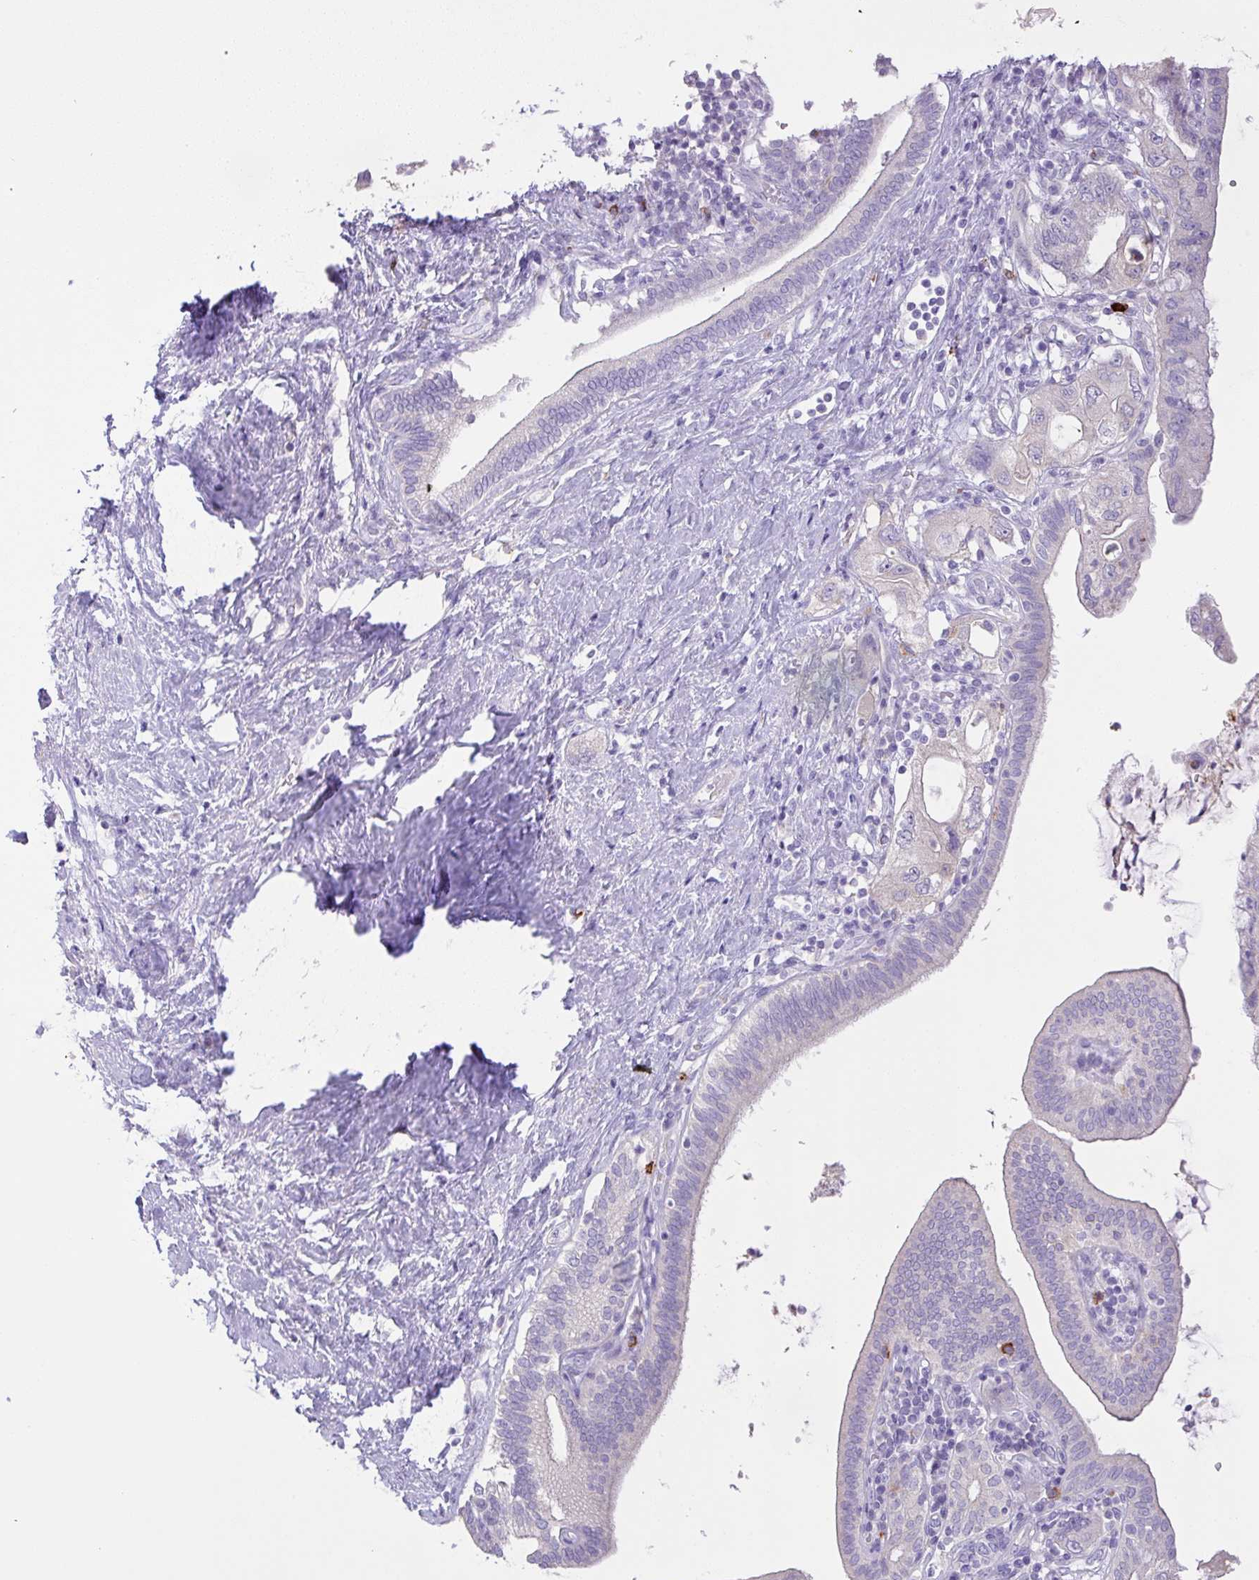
{"staining": {"intensity": "negative", "quantity": "none", "location": "none"}, "tissue": "pancreatic cancer", "cell_type": "Tumor cells", "image_type": "cancer", "snomed": [{"axis": "morphology", "description": "Adenocarcinoma, NOS"}, {"axis": "topography", "description": "Pancreas"}], "caption": "IHC image of human pancreatic cancer (adenocarcinoma) stained for a protein (brown), which displays no staining in tumor cells.", "gene": "CST11", "patient": {"sex": "female", "age": 73}}